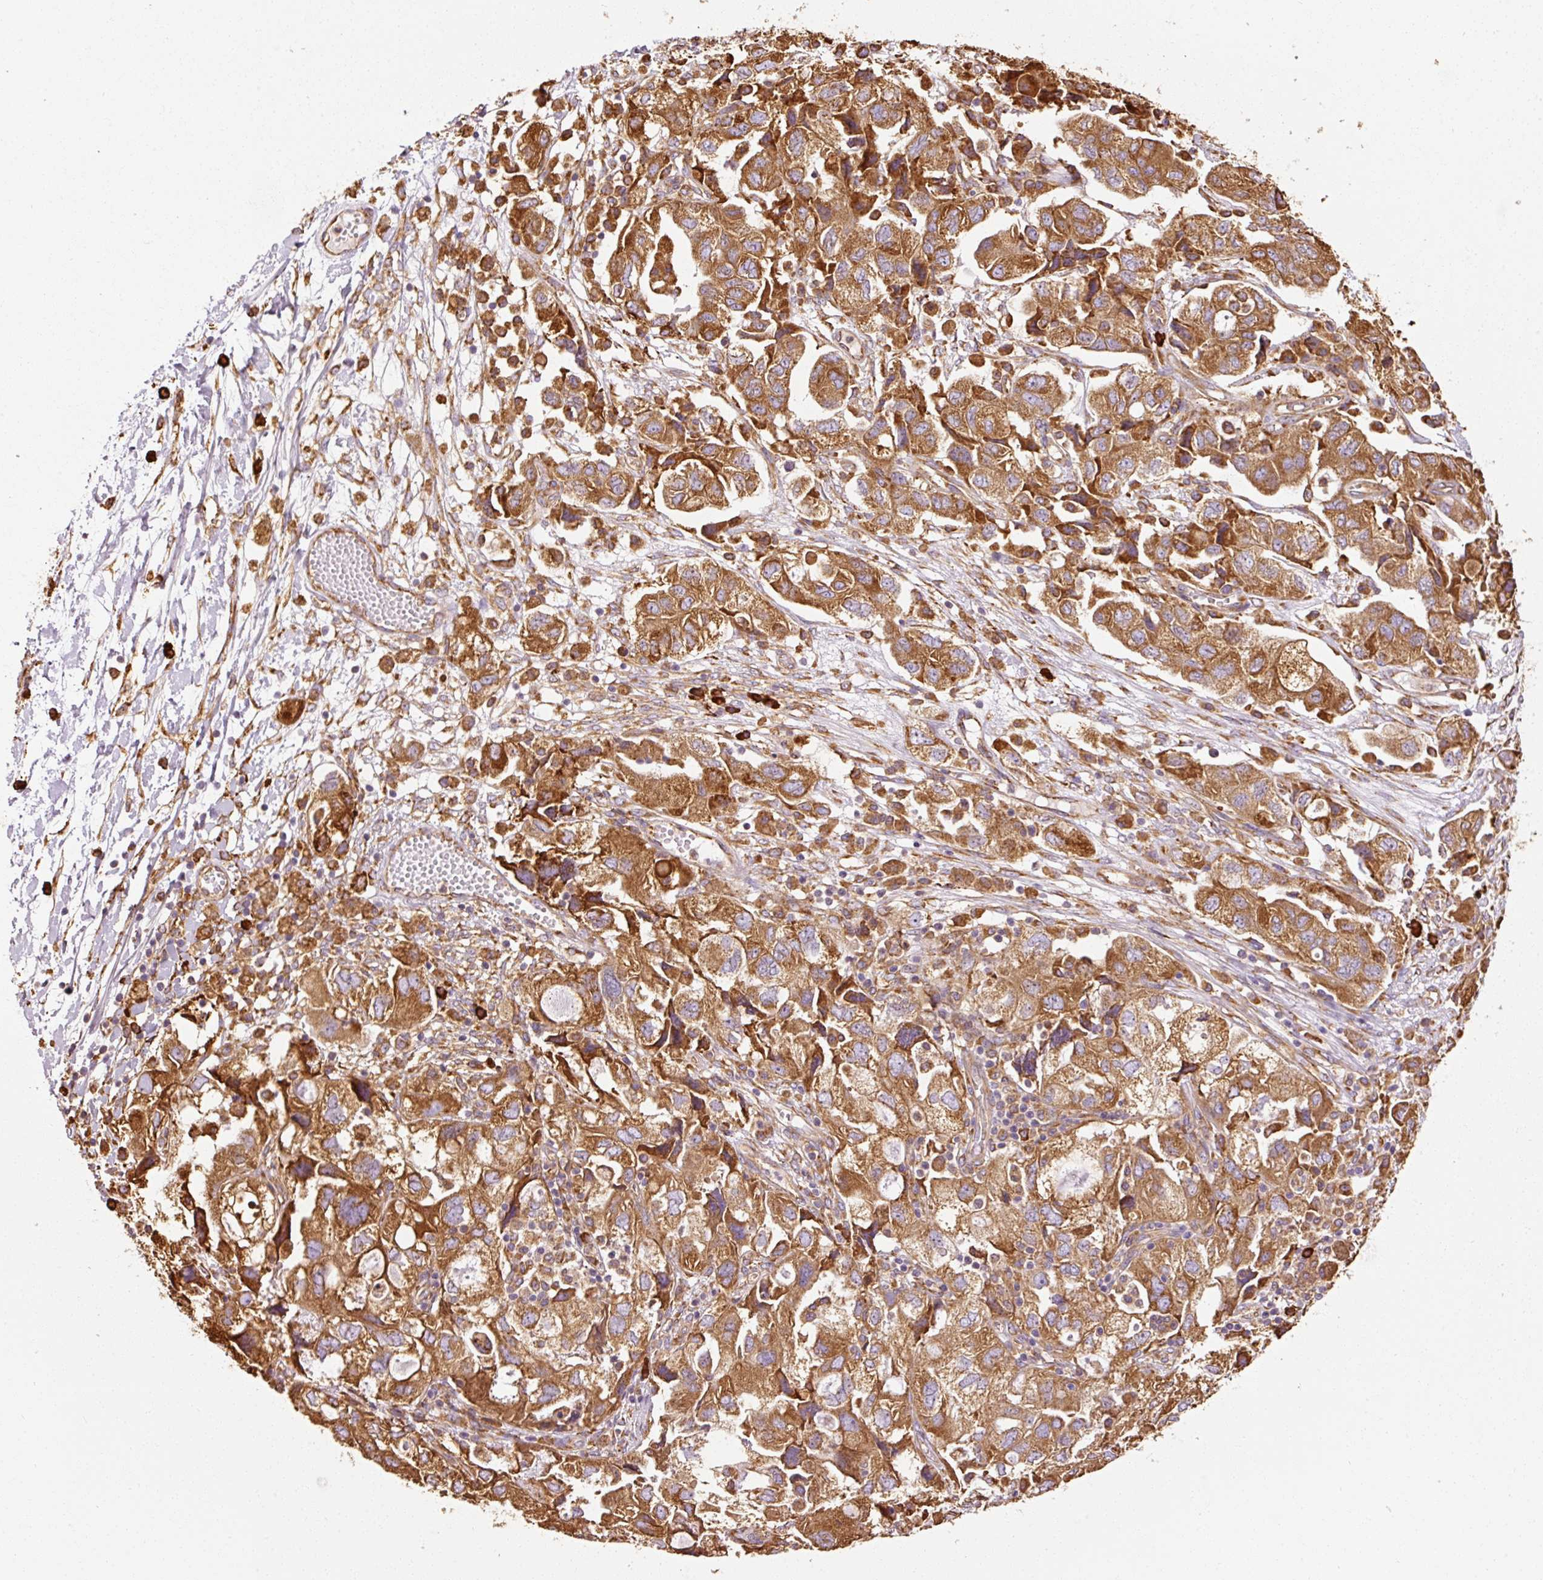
{"staining": {"intensity": "strong", "quantity": ">75%", "location": "cytoplasmic/membranous"}, "tissue": "ovarian cancer", "cell_type": "Tumor cells", "image_type": "cancer", "snomed": [{"axis": "morphology", "description": "Carcinoma, NOS"}, {"axis": "morphology", "description": "Cystadenocarcinoma, serous, NOS"}, {"axis": "topography", "description": "Ovary"}], "caption": "Immunohistochemical staining of ovarian cancer demonstrates high levels of strong cytoplasmic/membranous protein staining in about >75% of tumor cells. Ihc stains the protein in brown and the nuclei are stained blue.", "gene": "KLC1", "patient": {"sex": "female", "age": 69}}